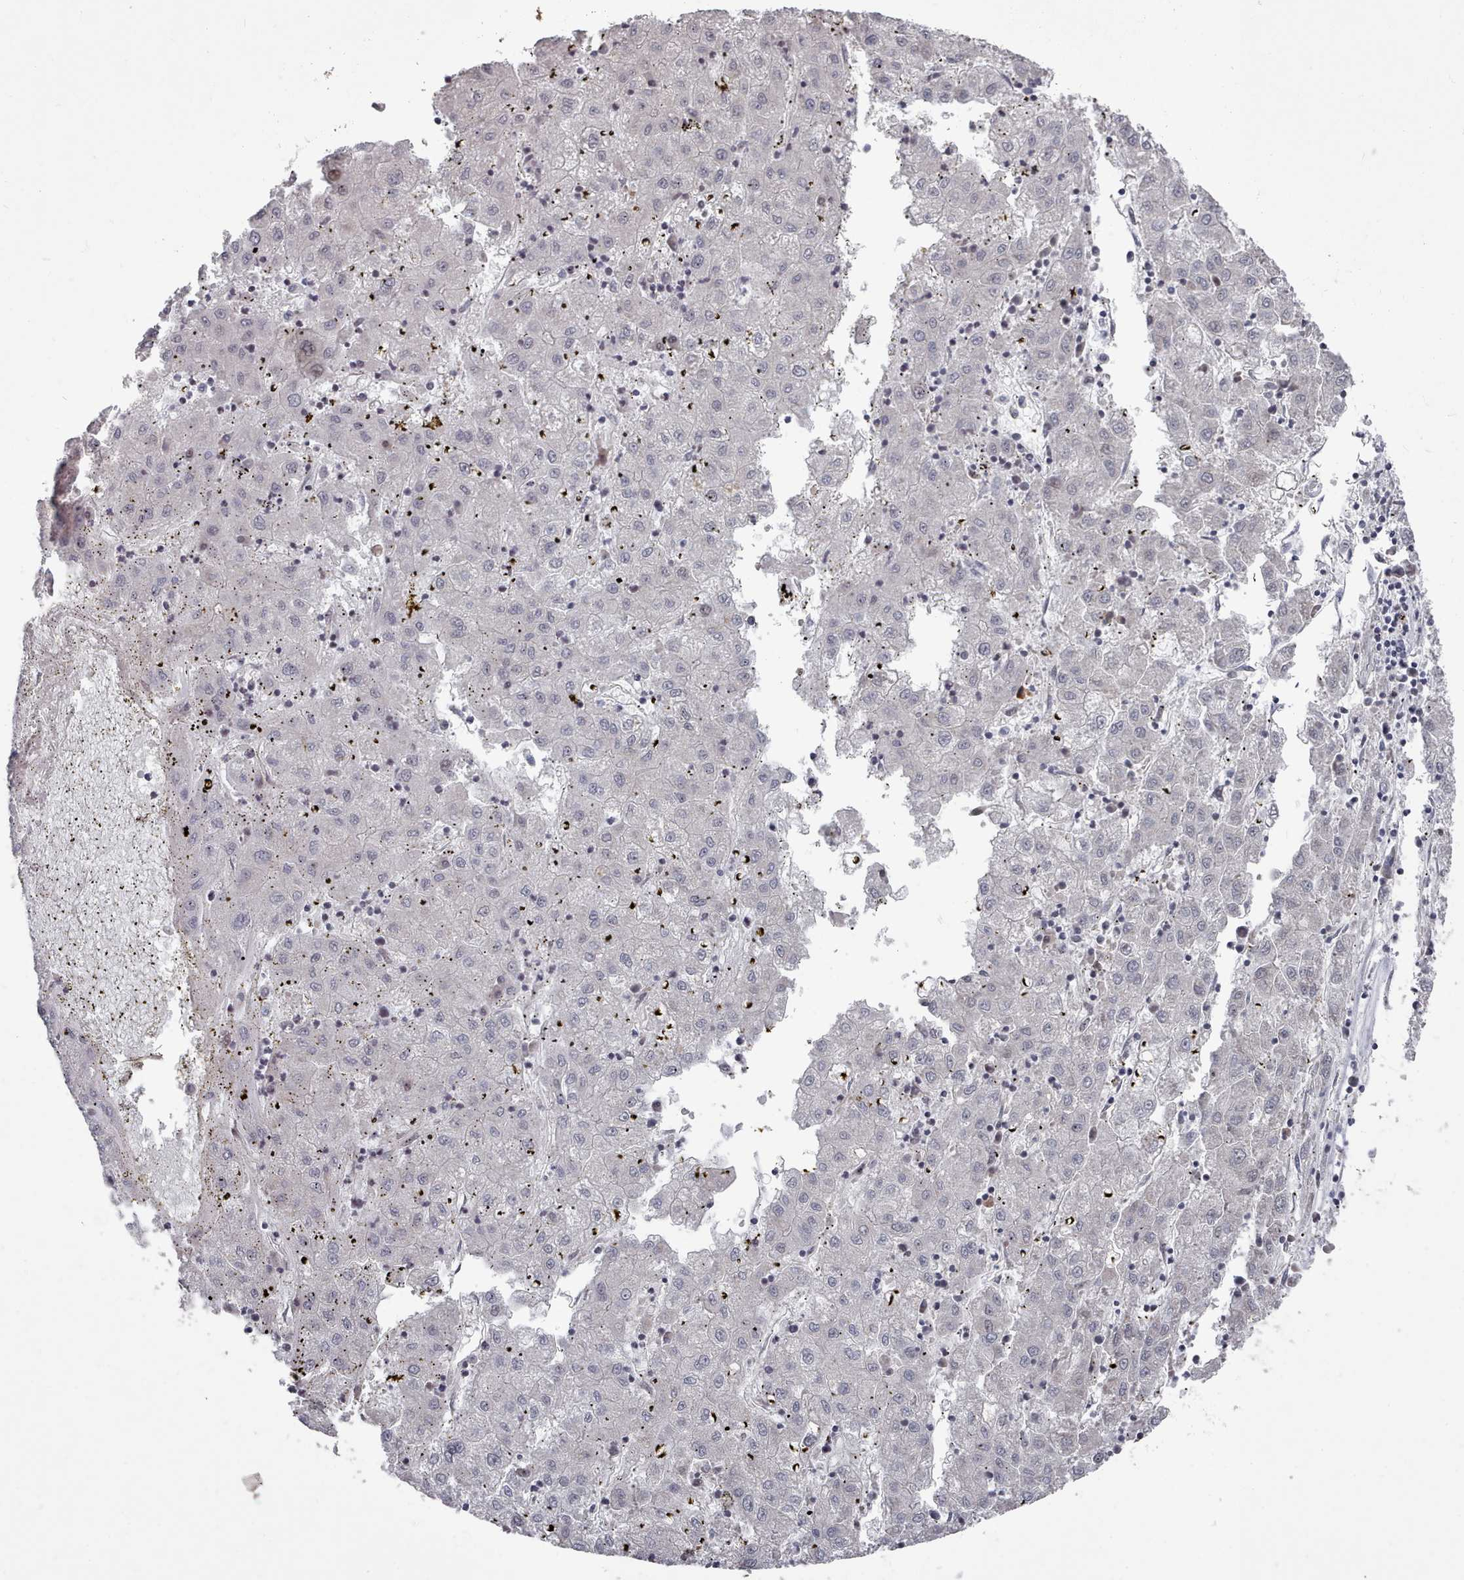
{"staining": {"intensity": "negative", "quantity": "none", "location": "none"}, "tissue": "liver cancer", "cell_type": "Tumor cells", "image_type": "cancer", "snomed": [{"axis": "morphology", "description": "Carcinoma, Hepatocellular, NOS"}, {"axis": "topography", "description": "Liver"}], "caption": "Immunohistochemistry (IHC) histopathology image of human liver cancer stained for a protein (brown), which displays no positivity in tumor cells.", "gene": "CPSF4", "patient": {"sex": "male", "age": 72}}